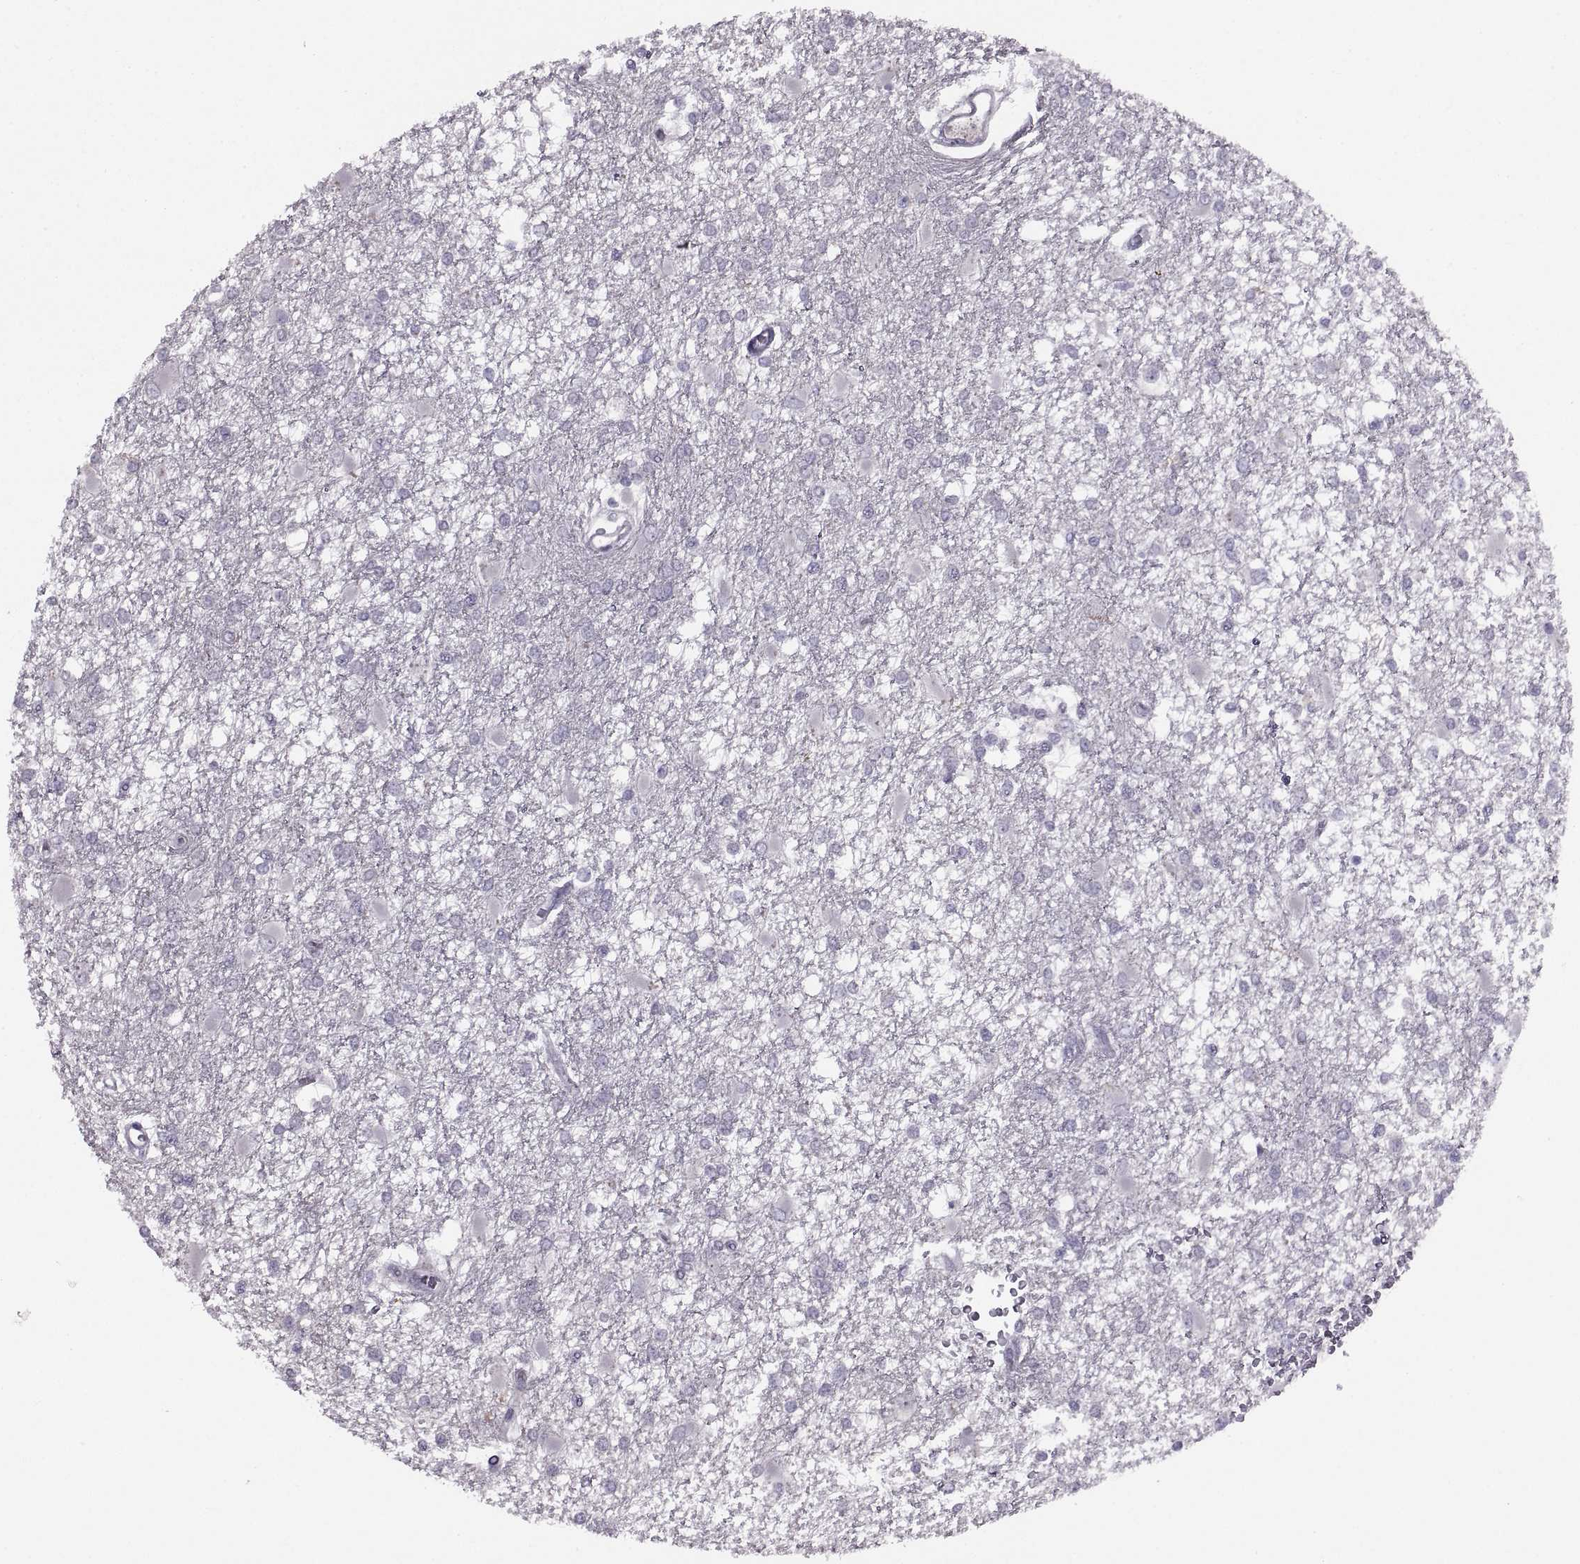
{"staining": {"intensity": "negative", "quantity": "none", "location": "none"}, "tissue": "glioma", "cell_type": "Tumor cells", "image_type": "cancer", "snomed": [{"axis": "morphology", "description": "Glioma, malignant, High grade"}, {"axis": "topography", "description": "Cerebral cortex"}], "caption": "Tumor cells are negative for protein expression in human glioma. (Brightfield microscopy of DAB (3,3'-diaminobenzidine) IHC at high magnification).", "gene": "BSPH1", "patient": {"sex": "male", "age": 79}}